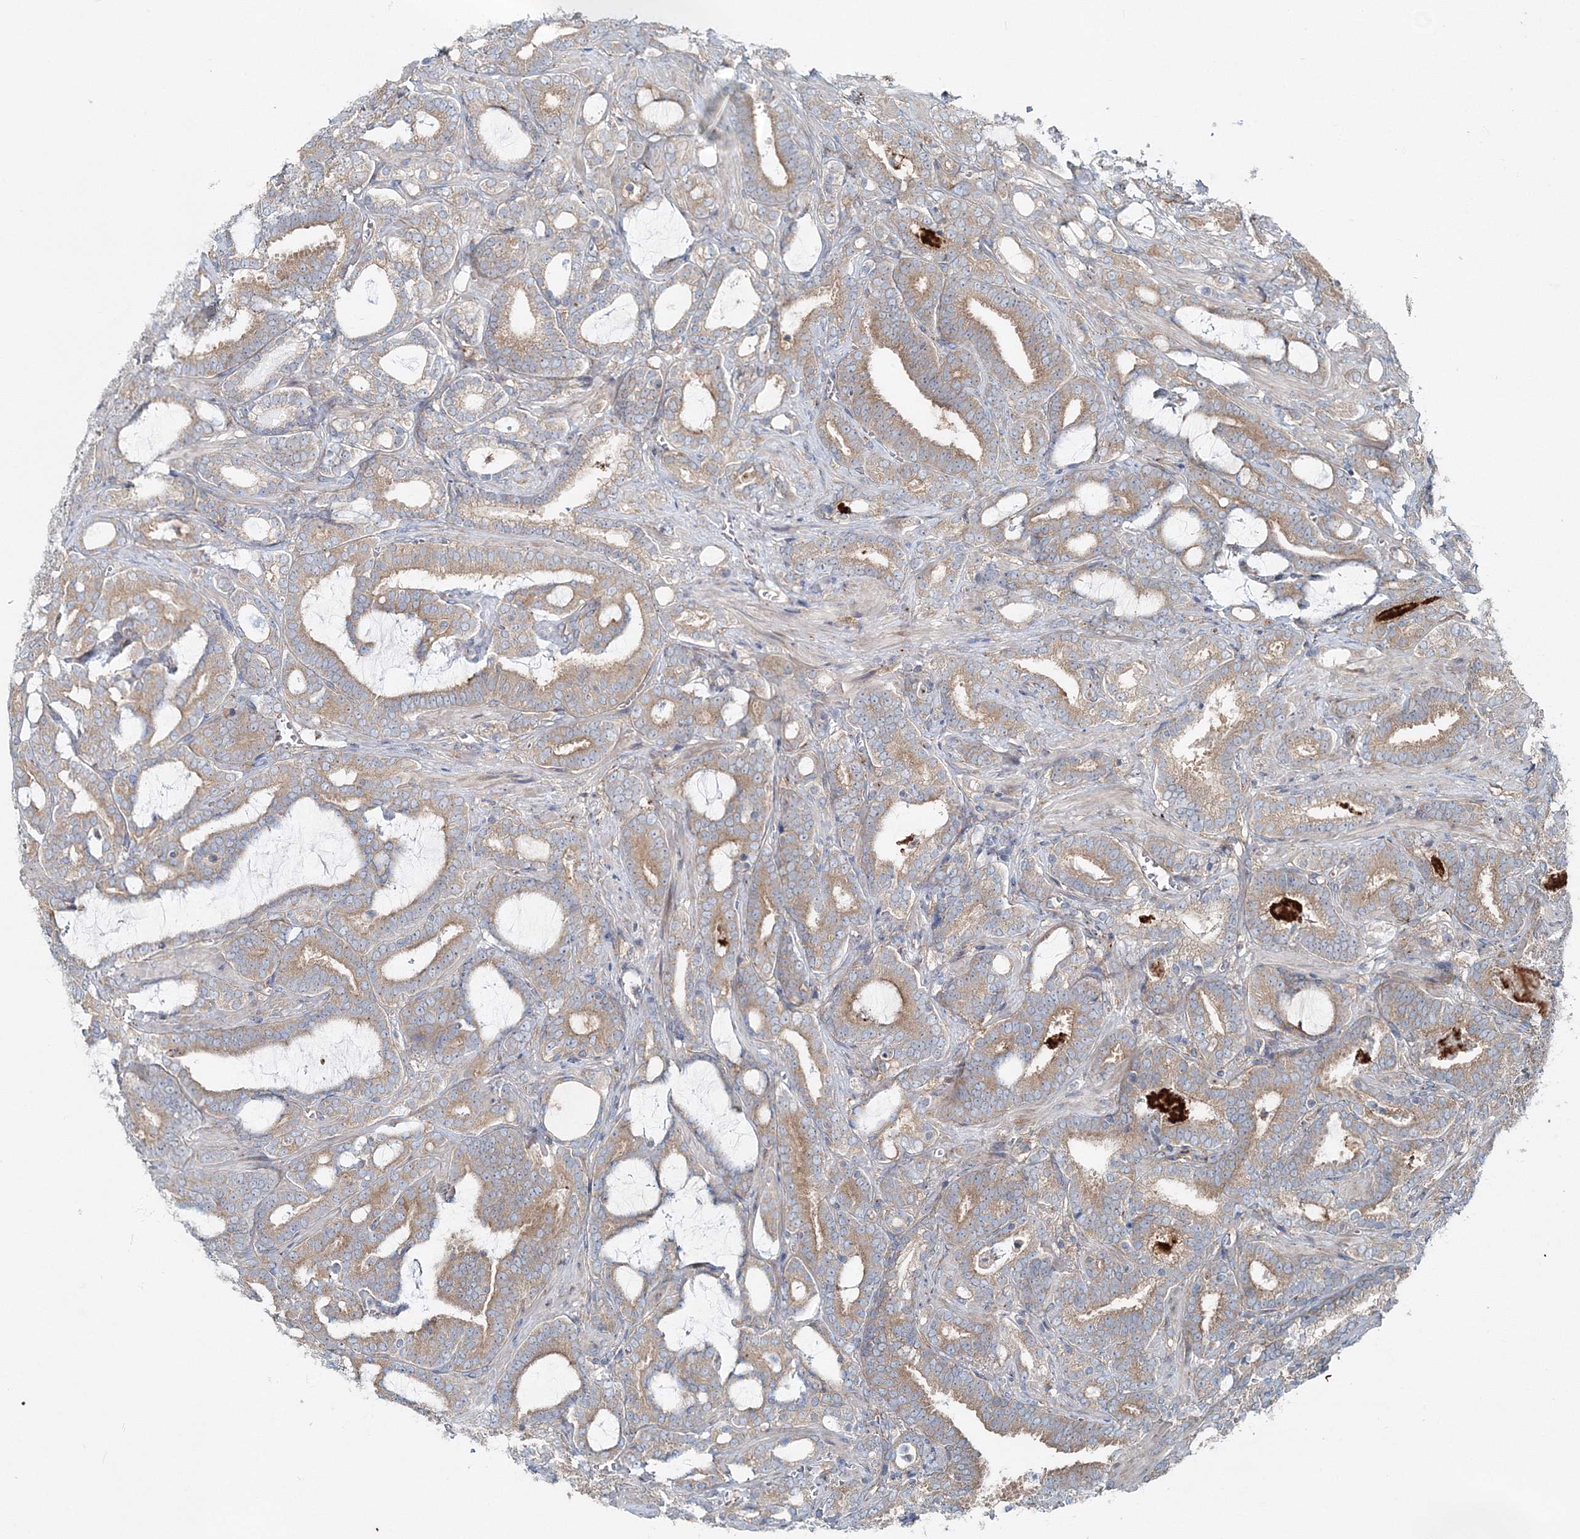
{"staining": {"intensity": "weak", "quantity": ">75%", "location": "cytoplasmic/membranous"}, "tissue": "prostate cancer", "cell_type": "Tumor cells", "image_type": "cancer", "snomed": [{"axis": "morphology", "description": "Adenocarcinoma, High grade"}, {"axis": "topography", "description": "Prostate and seminal vesicle, NOS"}], "caption": "About >75% of tumor cells in prostate cancer demonstrate weak cytoplasmic/membranous protein expression as visualized by brown immunohistochemical staining.", "gene": "MPHOSPH9", "patient": {"sex": "male", "age": 67}}